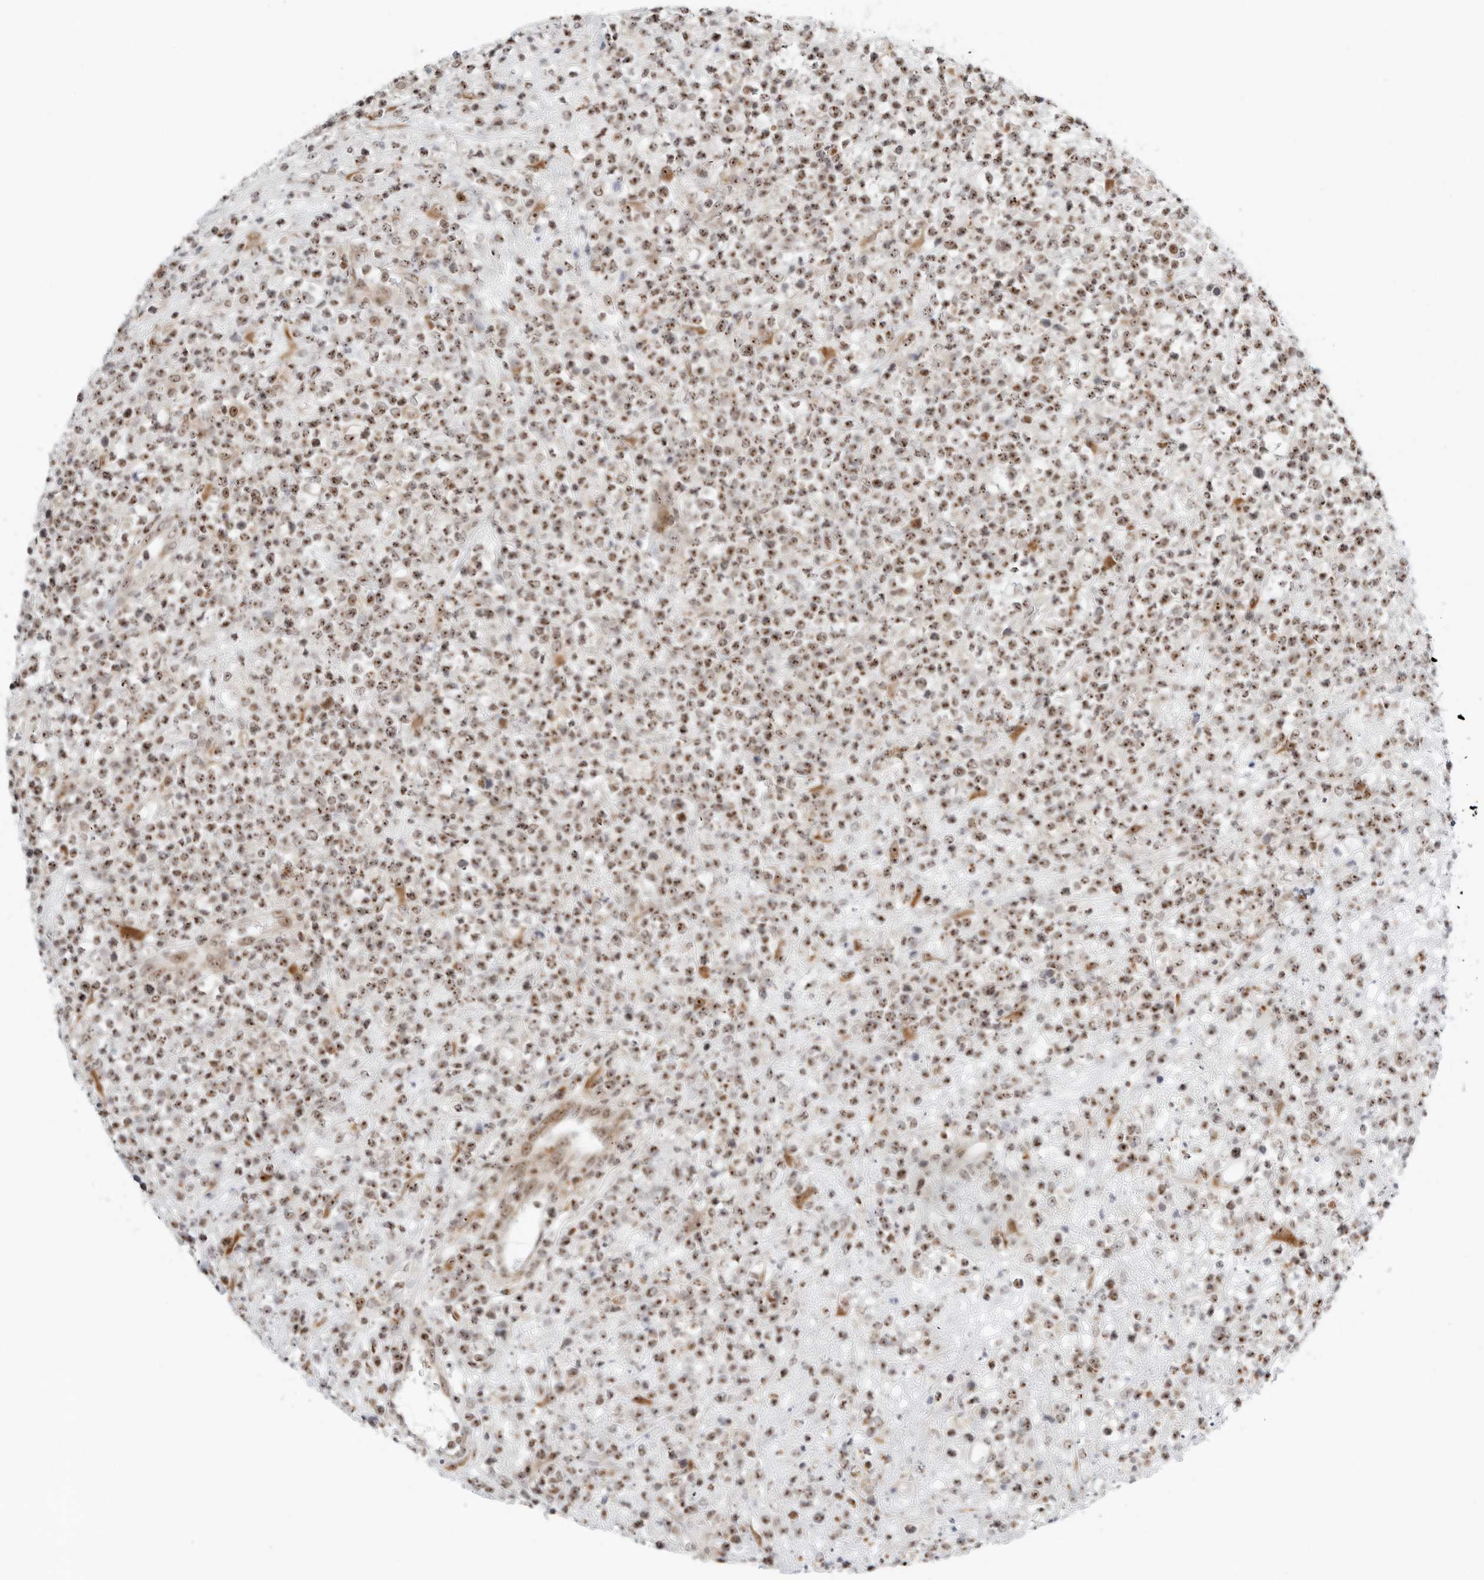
{"staining": {"intensity": "moderate", "quantity": ">75%", "location": "nuclear"}, "tissue": "lymphoma", "cell_type": "Tumor cells", "image_type": "cancer", "snomed": [{"axis": "morphology", "description": "Malignant lymphoma, non-Hodgkin's type, High grade"}, {"axis": "topography", "description": "Colon"}], "caption": "IHC image of neoplastic tissue: human high-grade malignant lymphoma, non-Hodgkin's type stained using IHC shows medium levels of moderate protein expression localized specifically in the nuclear of tumor cells, appearing as a nuclear brown color.", "gene": "RIMKLA", "patient": {"sex": "female", "age": 53}}